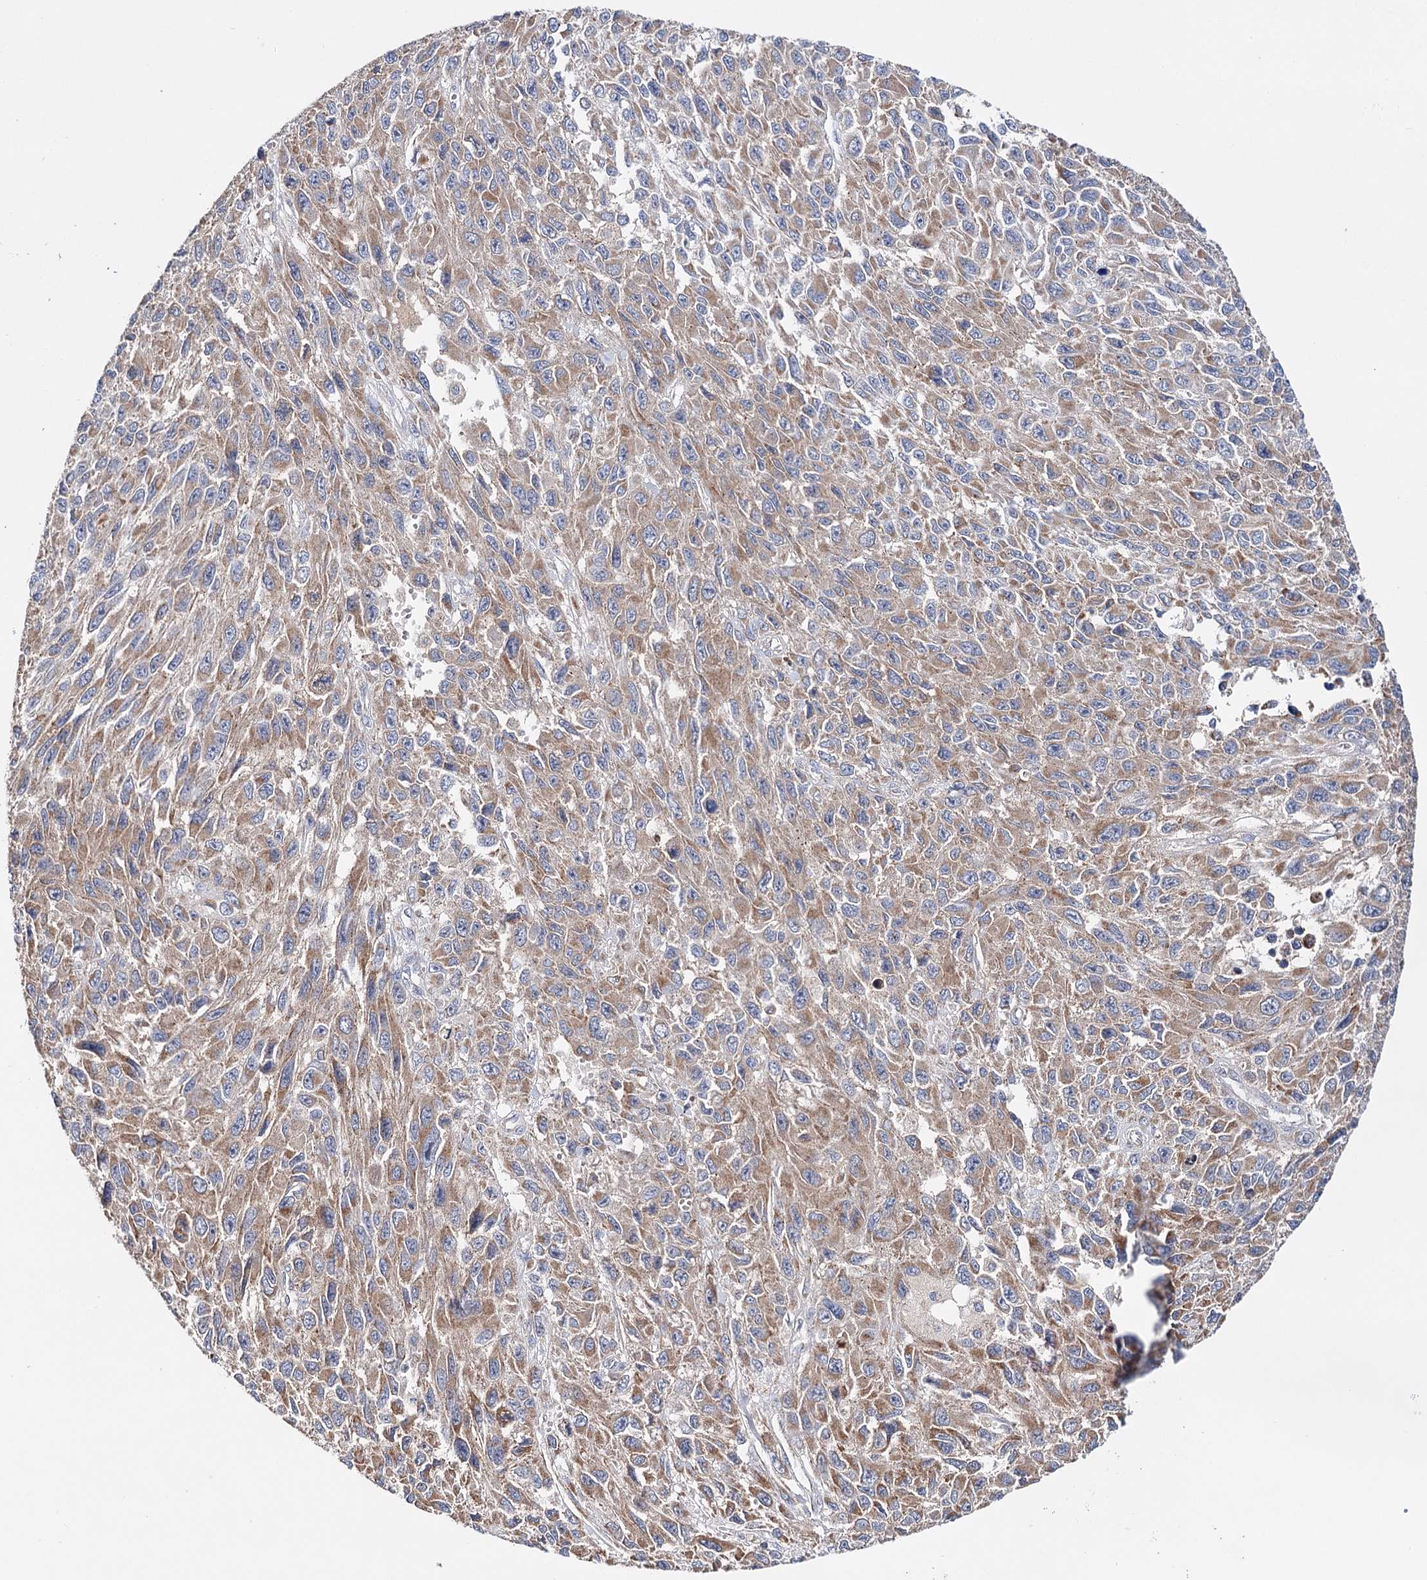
{"staining": {"intensity": "weak", "quantity": ">75%", "location": "cytoplasmic/membranous"}, "tissue": "melanoma", "cell_type": "Tumor cells", "image_type": "cancer", "snomed": [{"axis": "morphology", "description": "Normal tissue, NOS"}, {"axis": "morphology", "description": "Malignant melanoma, NOS"}, {"axis": "topography", "description": "Skin"}], "caption": "Approximately >75% of tumor cells in malignant melanoma demonstrate weak cytoplasmic/membranous protein positivity as visualized by brown immunohistochemical staining.", "gene": "CFAP46", "patient": {"sex": "female", "age": 96}}